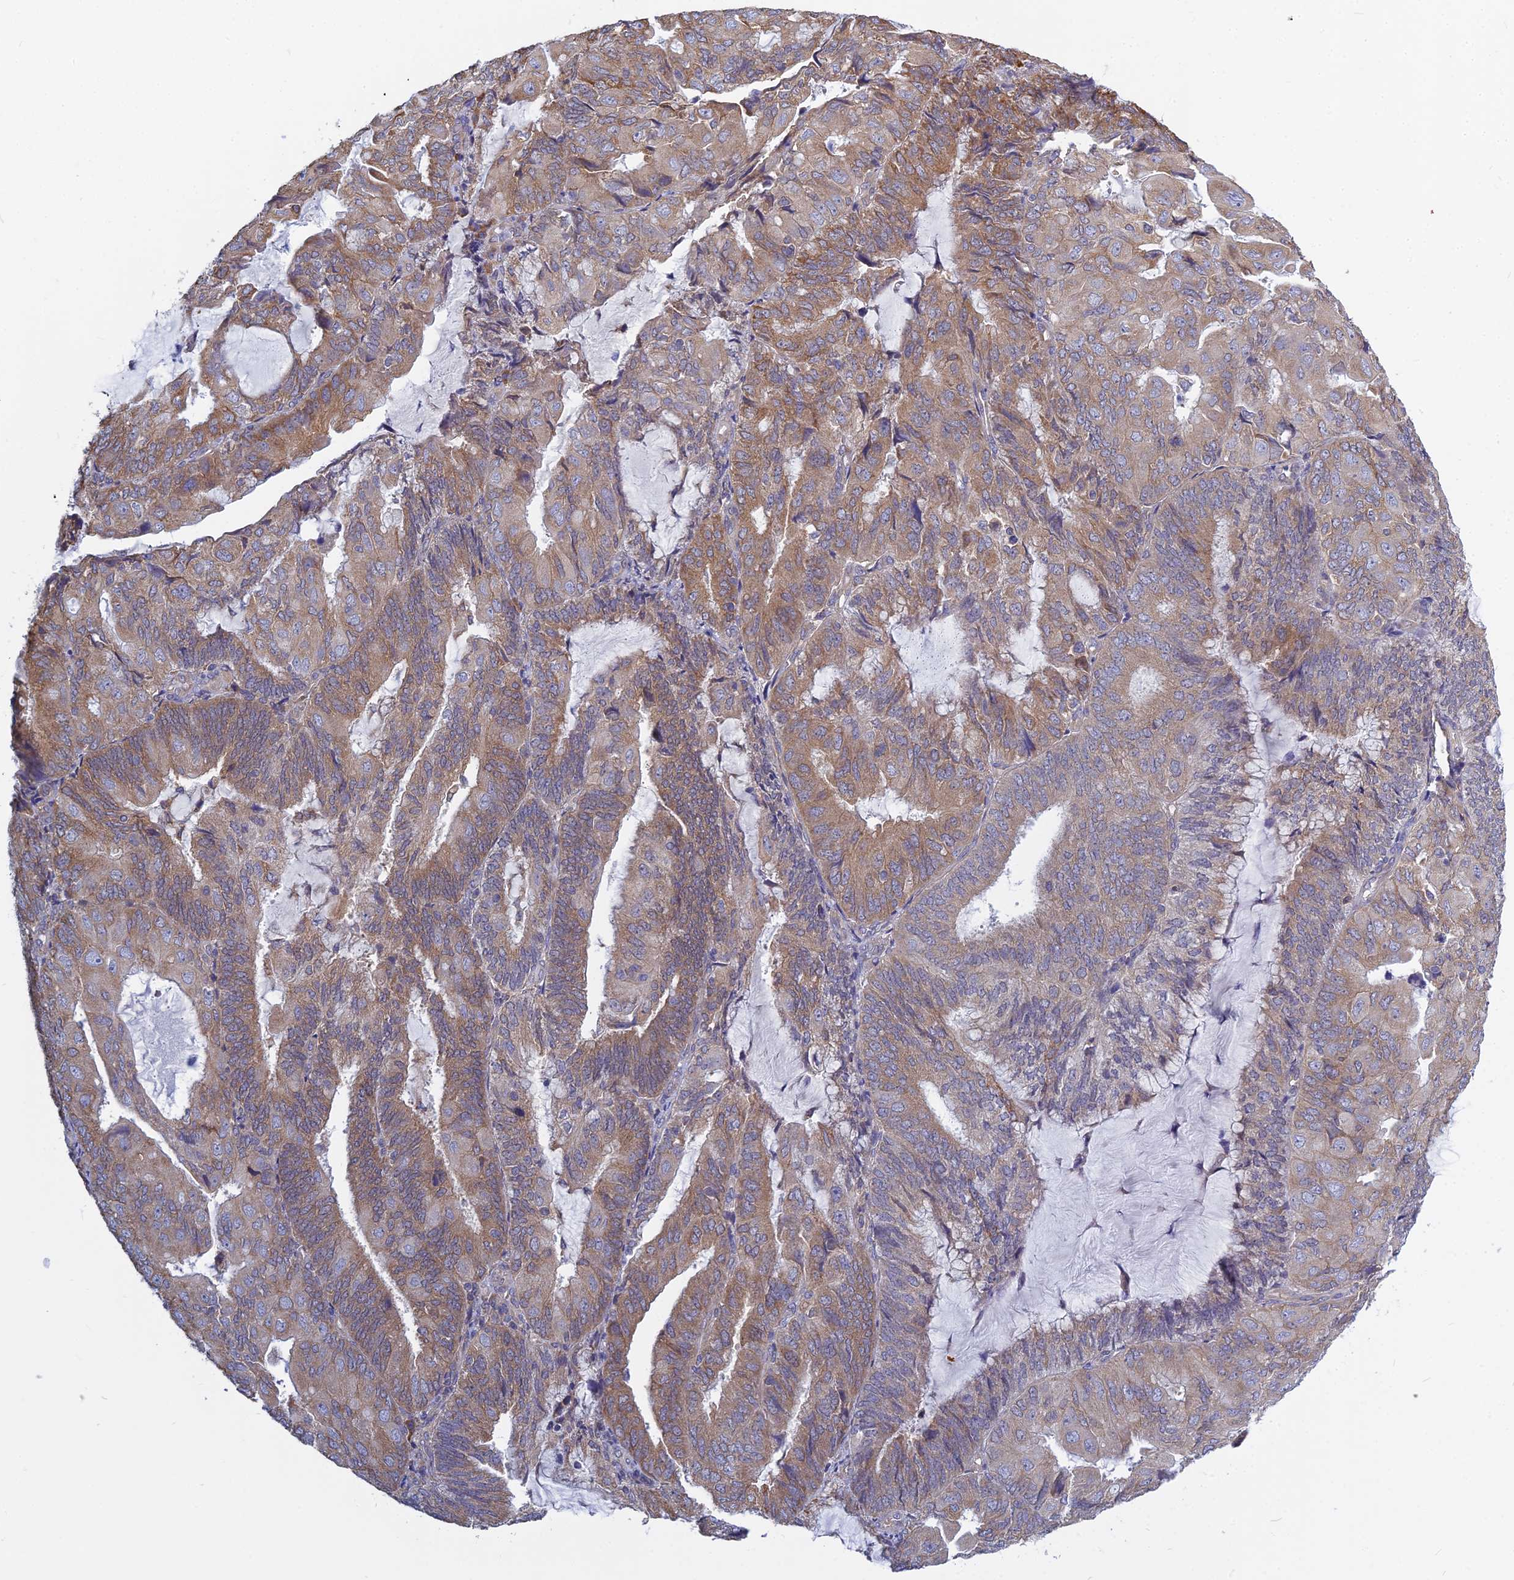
{"staining": {"intensity": "moderate", "quantity": ">75%", "location": "cytoplasmic/membranous"}, "tissue": "endometrial cancer", "cell_type": "Tumor cells", "image_type": "cancer", "snomed": [{"axis": "morphology", "description": "Adenocarcinoma, NOS"}, {"axis": "topography", "description": "Endometrium"}], "caption": "The micrograph reveals immunohistochemical staining of adenocarcinoma (endometrial). There is moderate cytoplasmic/membranous positivity is present in approximately >75% of tumor cells.", "gene": "KIAA1143", "patient": {"sex": "female", "age": 81}}